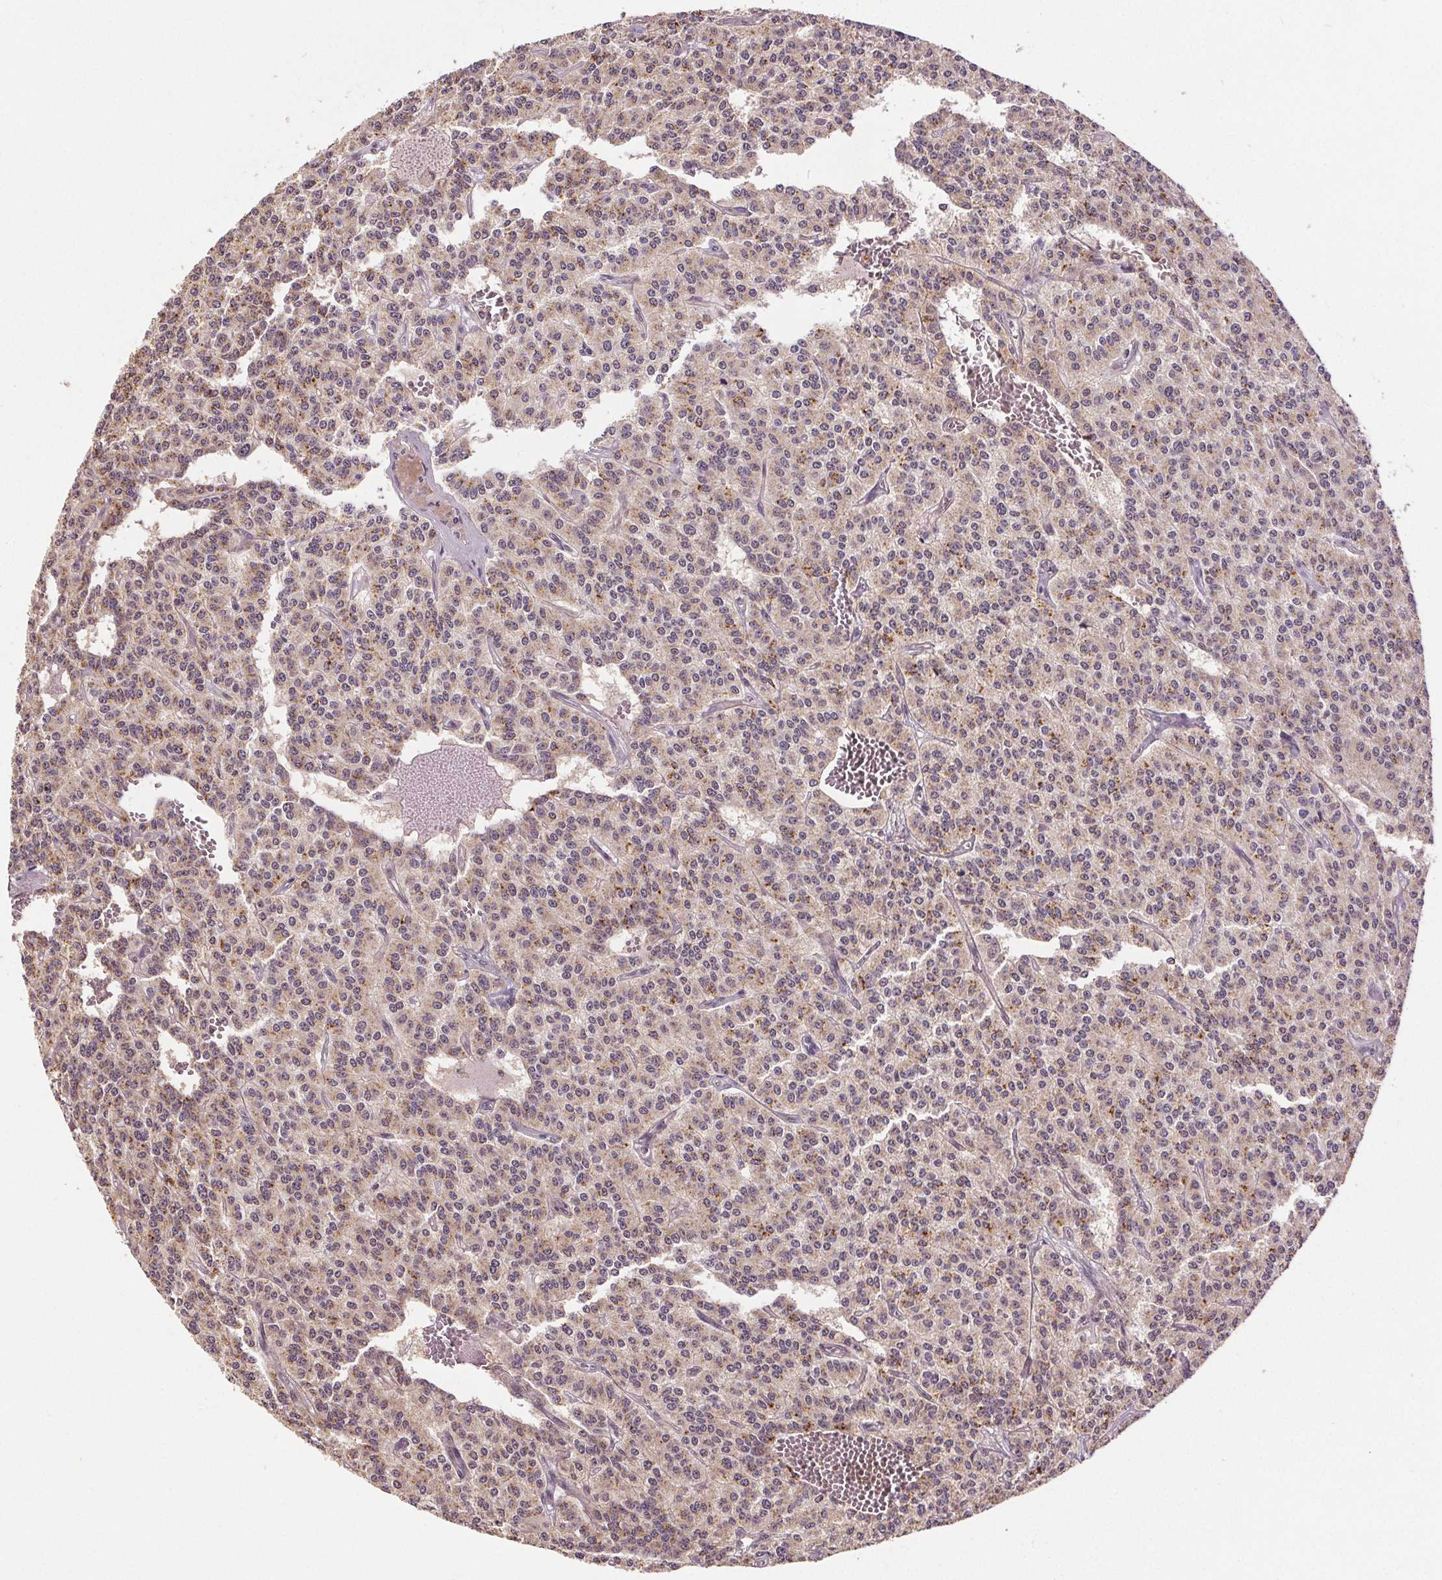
{"staining": {"intensity": "moderate", "quantity": "25%-75%", "location": "cytoplasmic/membranous"}, "tissue": "carcinoid", "cell_type": "Tumor cells", "image_type": "cancer", "snomed": [{"axis": "morphology", "description": "Carcinoid, malignant, NOS"}, {"axis": "topography", "description": "Lung"}], "caption": "This photomicrograph exhibits immunohistochemistry staining of carcinoid, with medium moderate cytoplasmic/membranous staining in approximately 25%-75% of tumor cells.", "gene": "EPHB3", "patient": {"sex": "female", "age": 71}}